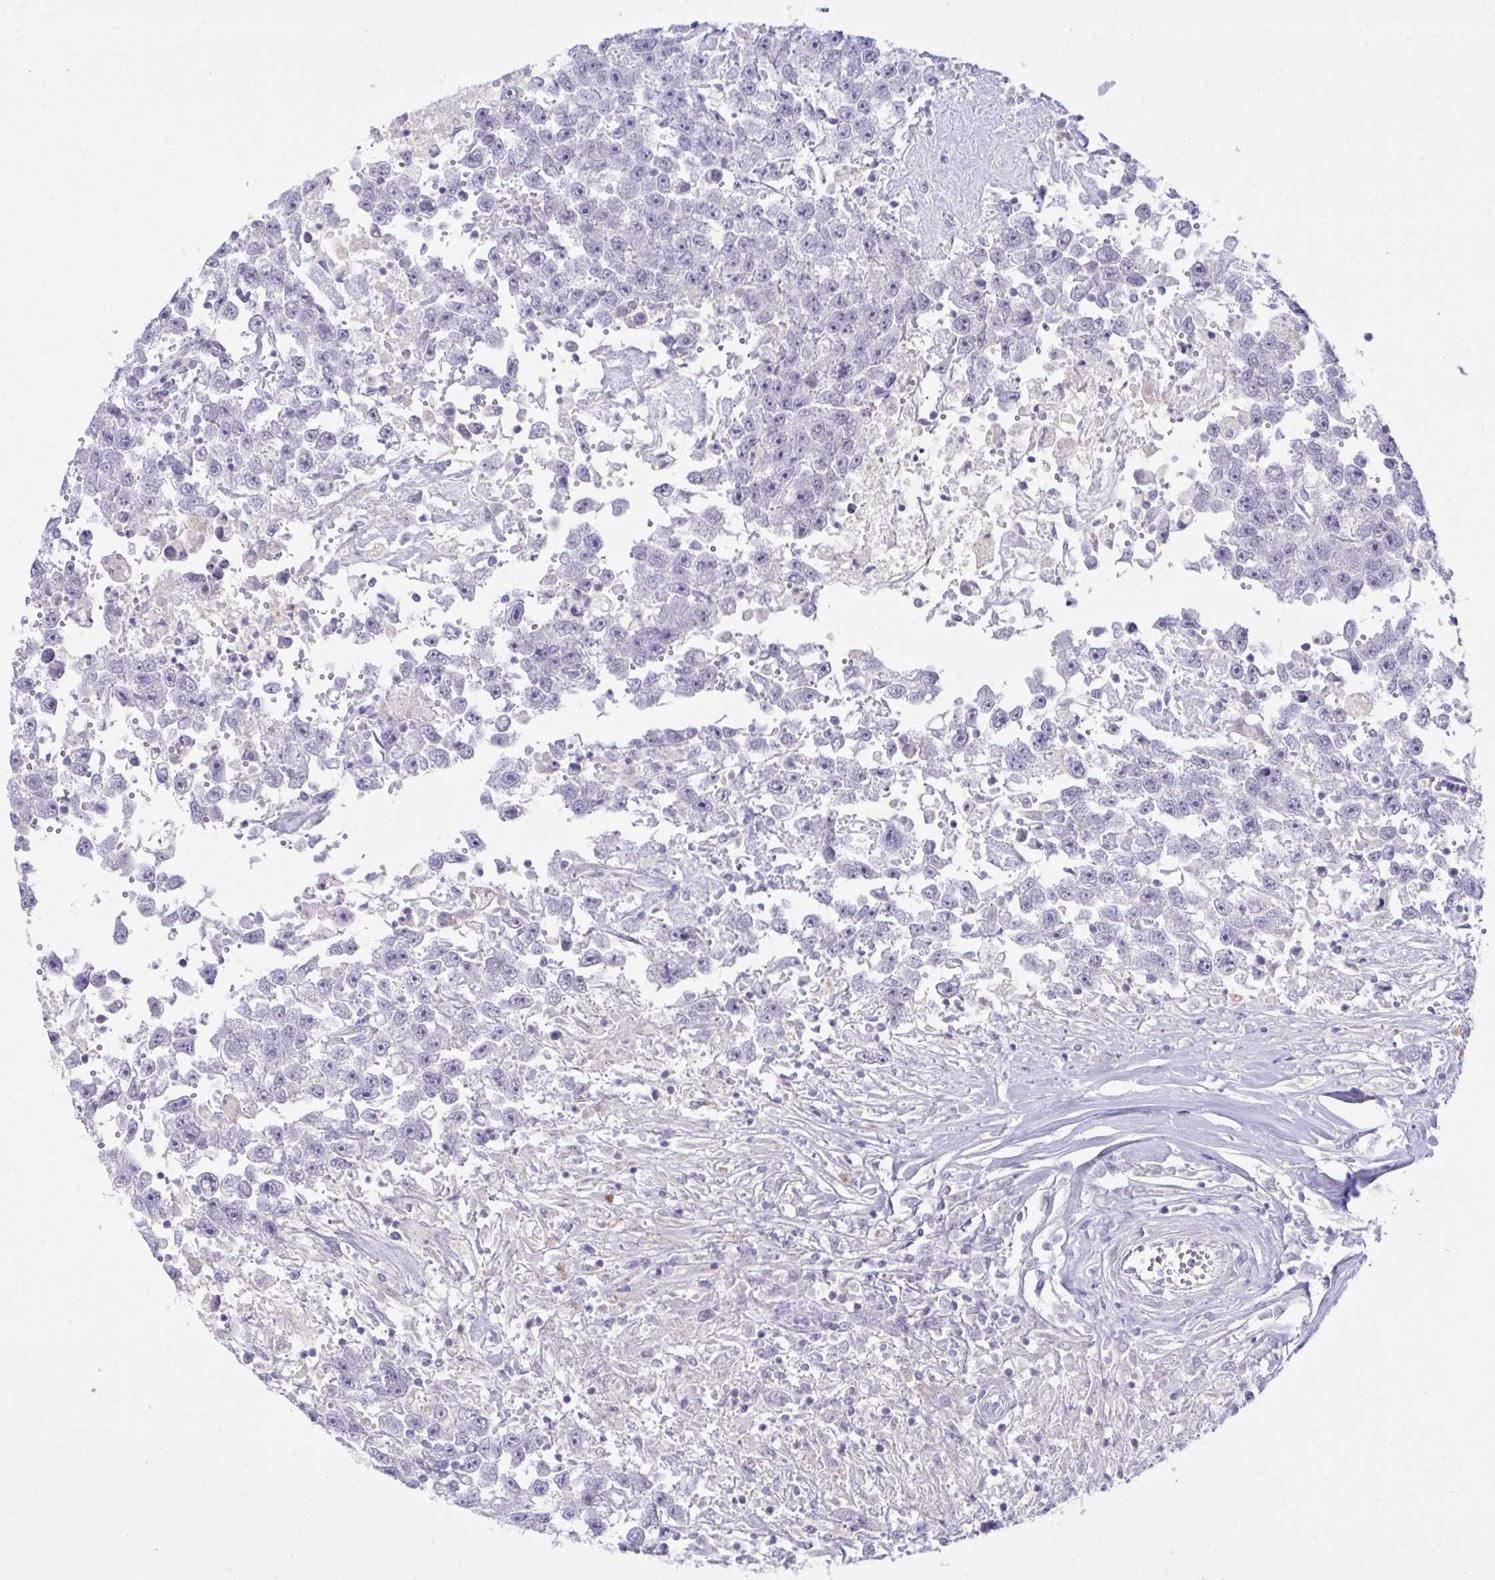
{"staining": {"intensity": "negative", "quantity": "none", "location": "none"}, "tissue": "testis cancer", "cell_type": "Tumor cells", "image_type": "cancer", "snomed": [{"axis": "morphology", "description": "Carcinoma, Embryonal, NOS"}, {"axis": "topography", "description": "Testis"}], "caption": "Immunohistochemistry (IHC) photomicrograph of neoplastic tissue: embryonal carcinoma (testis) stained with DAB (3,3'-diaminobenzidine) exhibits no significant protein positivity in tumor cells.", "gene": "MED9", "patient": {"sex": "male", "age": 83}}